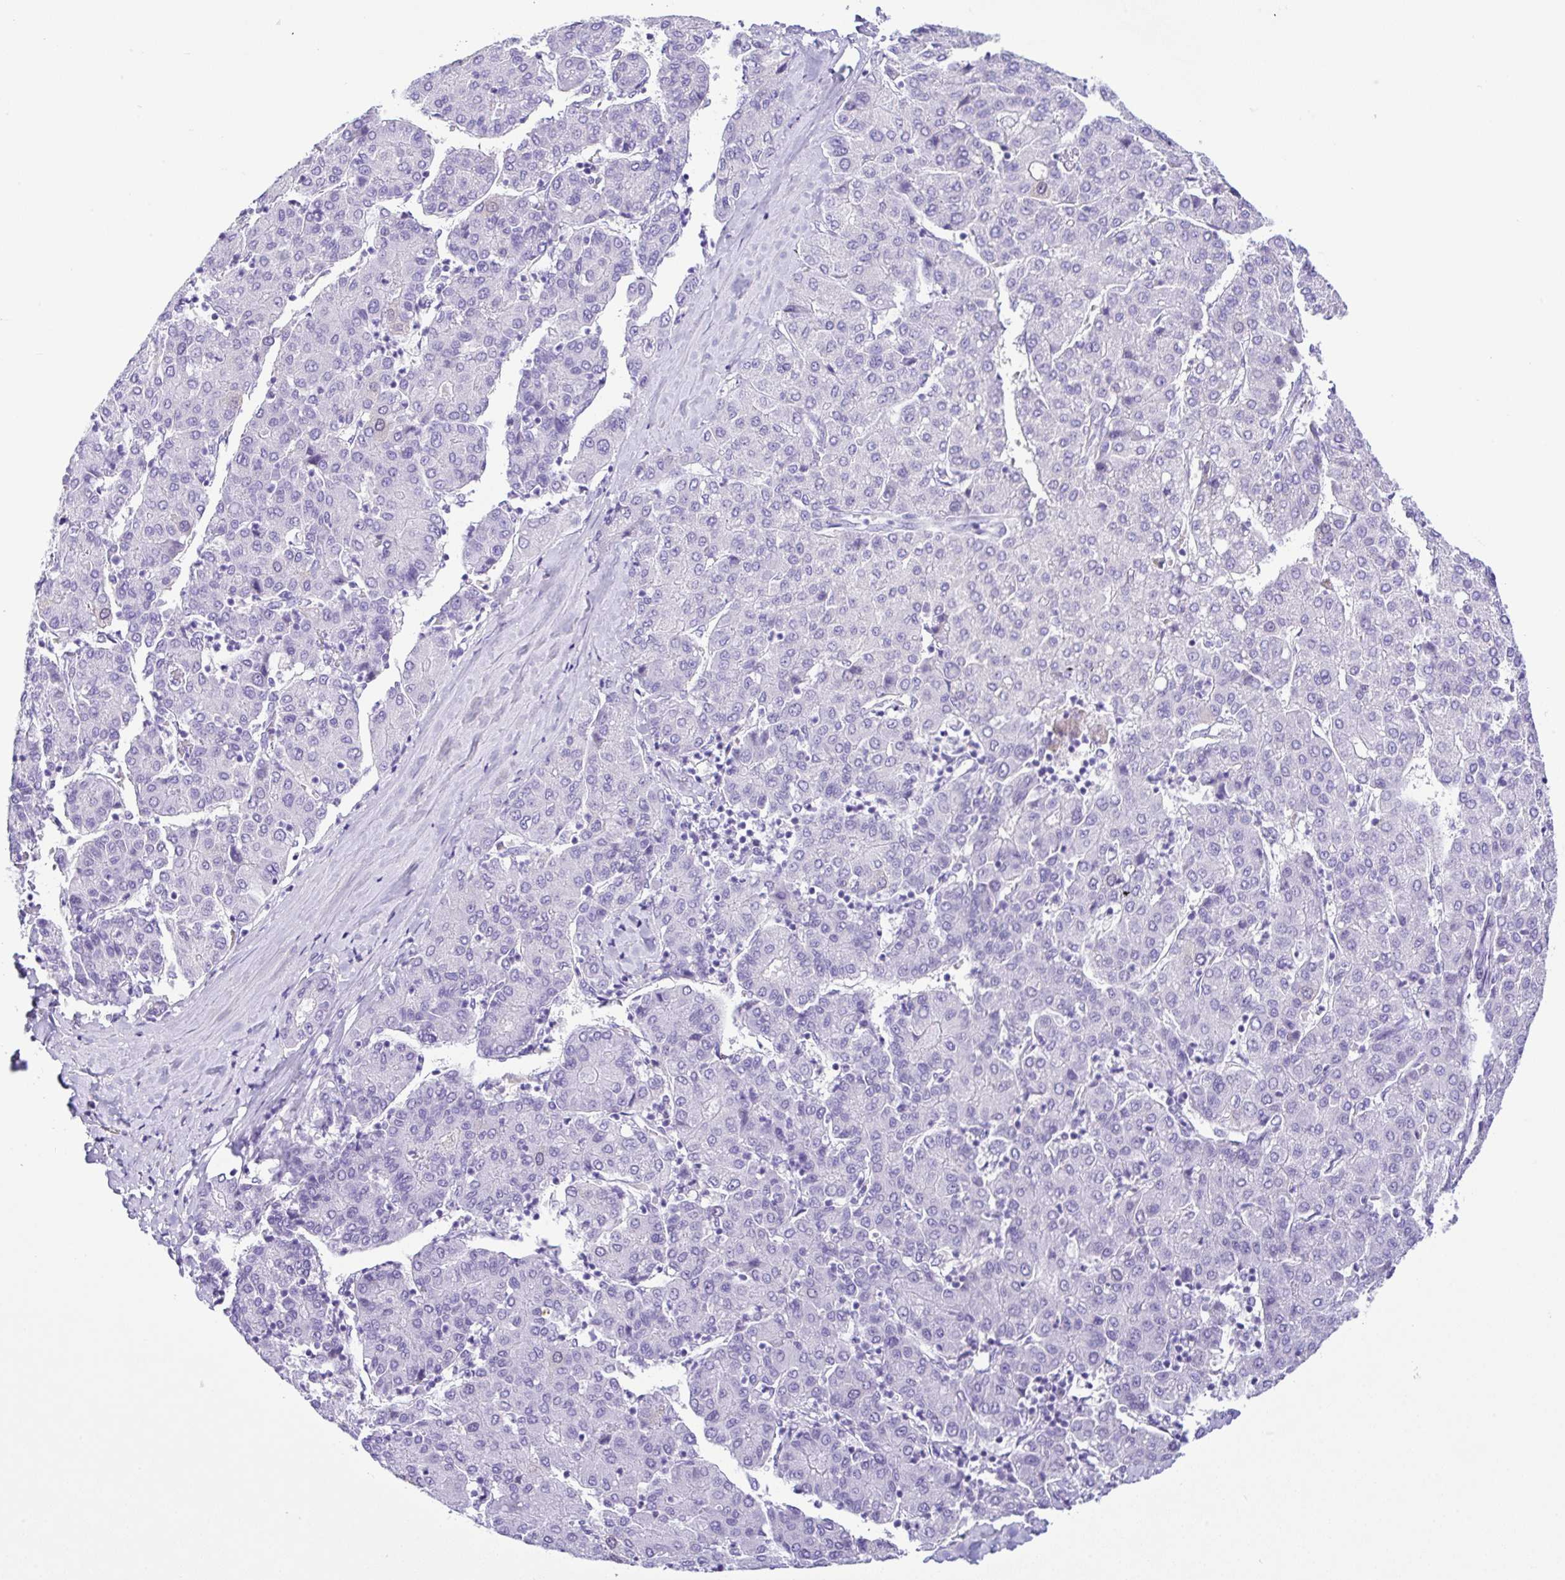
{"staining": {"intensity": "negative", "quantity": "none", "location": "none"}, "tissue": "liver cancer", "cell_type": "Tumor cells", "image_type": "cancer", "snomed": [{"axis": "morphology", "description": "Carcinoma, Hepatocellular, NOS"}, {"axis": "topography", "description": "Liver"}], "caption": "Tumor cells show no significant expression in liver hepatocellular carcinoma.", "gene": "RRM2", "patient": {"sex": "male", "age": 65}}